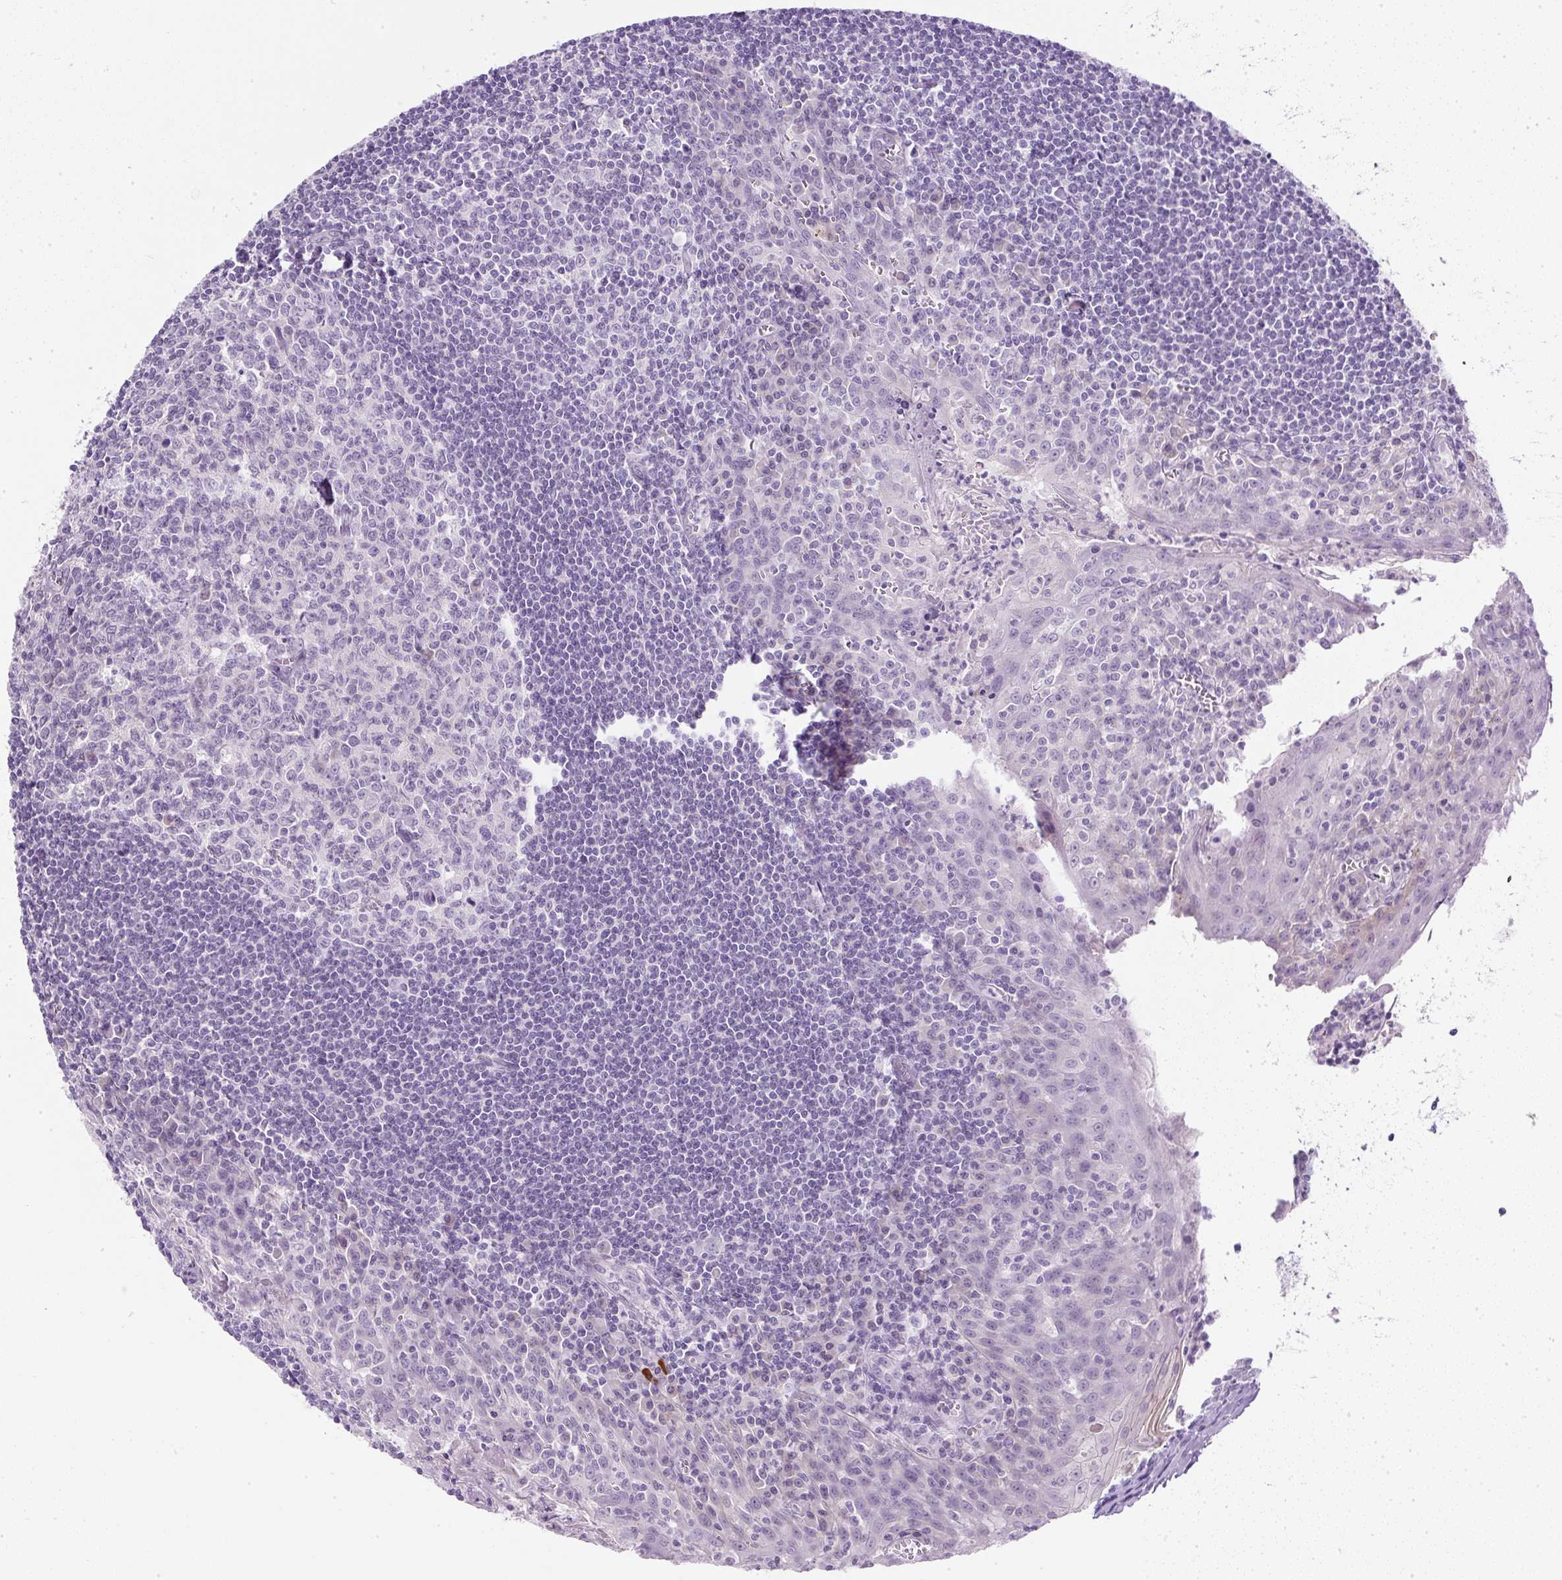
{"staining": {"intensity": "negative", "quantity": "none", "location": "none"}, "tissue": "tonsil", "cell_type": "Germinal center cells", "image_type": "normal", "snomed": [{"axis": "morphology", "description": "Normal tissue, NOS"}, {"axis": "topography", "description": "Tonsil"}], "caption": "Human tonsil stained for a protein using immunohistochemistry (IHC) shows no staining in germinal center cells.", "gene": "COL9A2", "patient": {"sex": "male", "age": 27}}